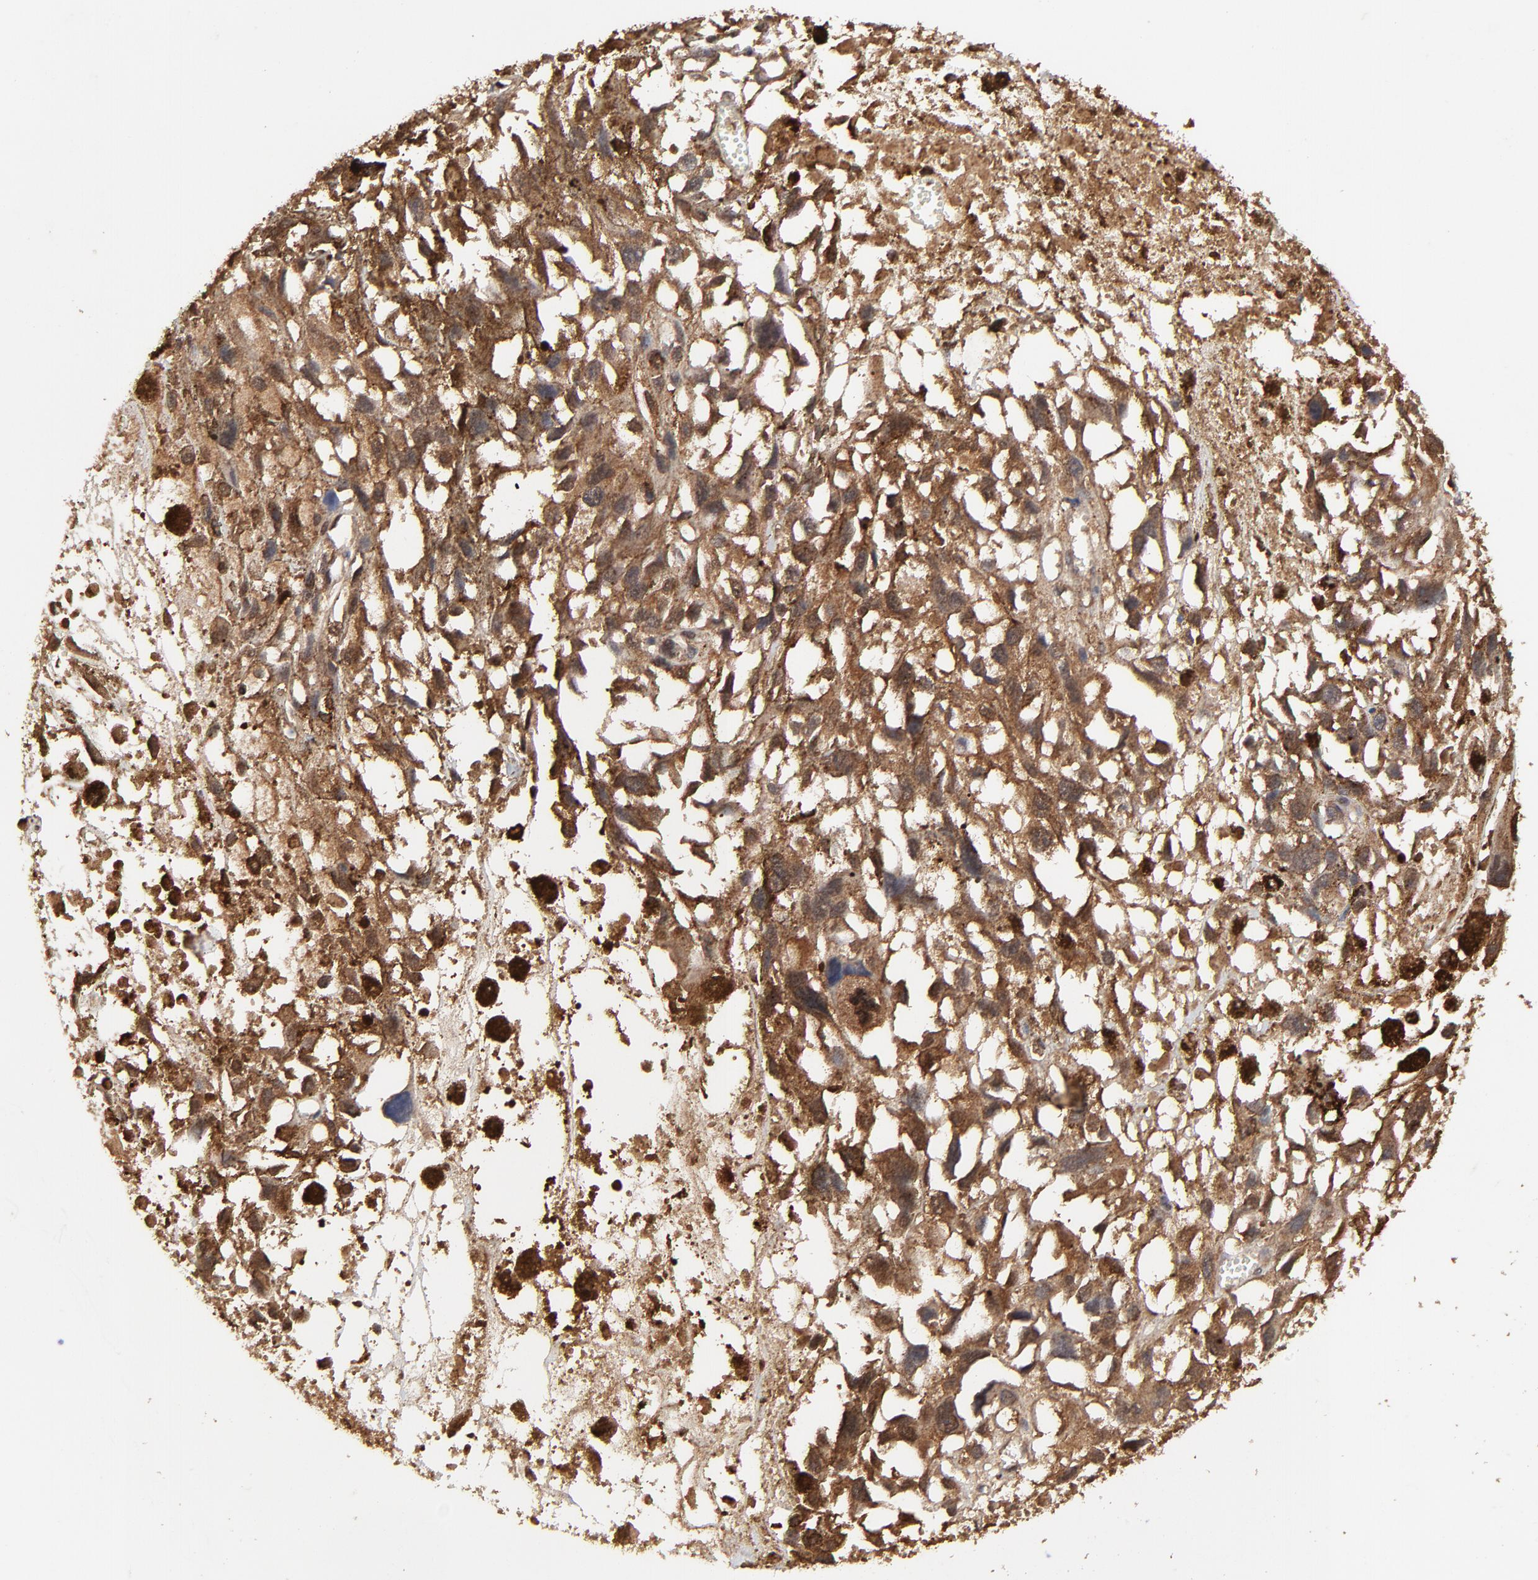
{"staining": {"intensity": "strong", "quantity": ">75%", "location": "cytoplasmic/membranous"}, "tissue": "melanoma", "cell_type": "Tumor cells", "image_type": "cancer", "snomed": [{"axis": "morphology", "description": "Malignant melanoma, Metastatic site"}, {"axis": "topography", "description": "Lymph node"}], "caption": "The immunohistochemical stain shows strong cytoplasmic/membranous expression in tumor cells of malignant melanoma (metastatic site) tissue.", "gene": "LGALS3", "patient": {"sex": "male", "age": 59}}